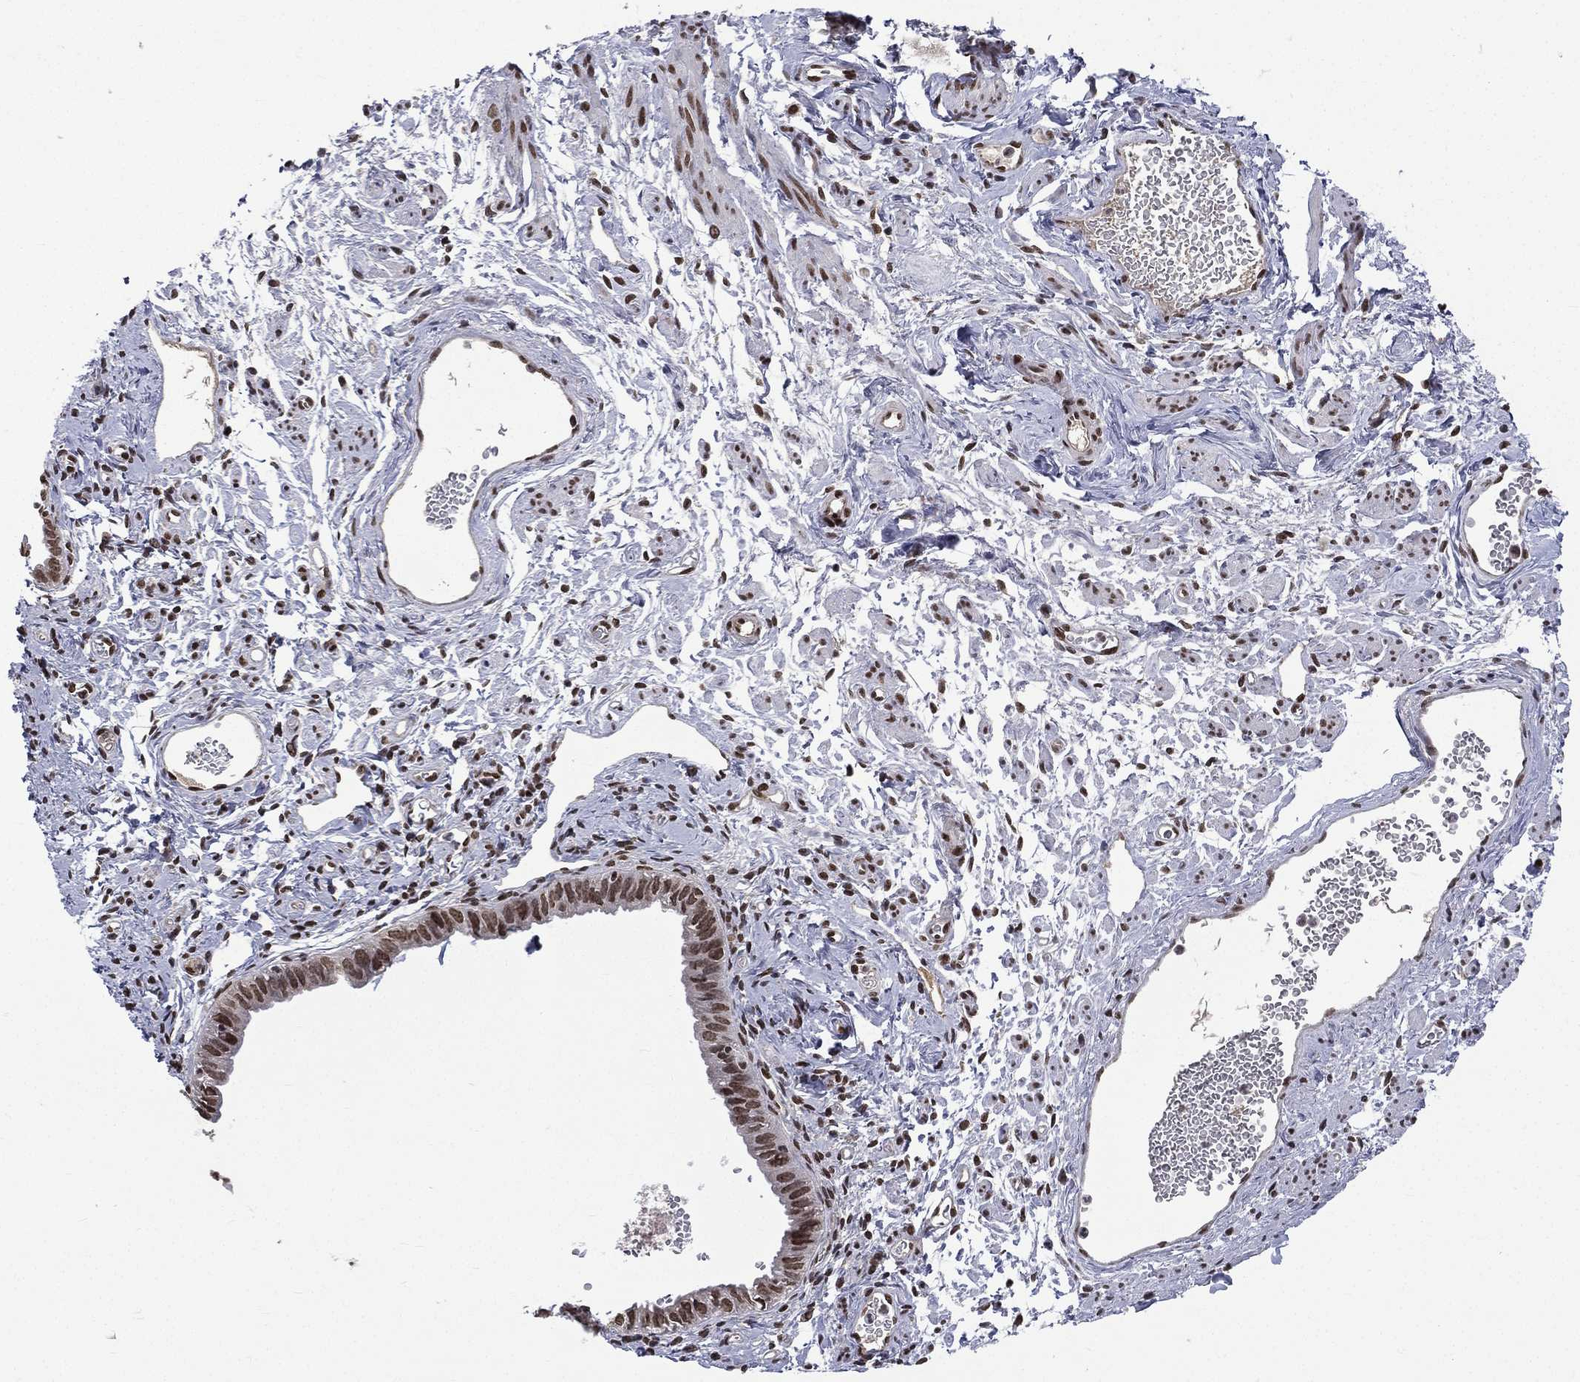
{"staining": {"intensity": "moderate", "quantity": ">75%", "location": "nuclear"}, "tissue": "ovarian cancer", "cell_type": "Tumor cells", "image_type": "cancer", "snomed": [{"axis": "morphology", "description": "Carcinoma, endometroid"}, {"axis": "topography", "description": "Ovary"}], "caption": "Ovarian cancer (endometroid carcinoma) stained with a protein marker displays moderate staining in tumor cells.", "gene": "C5orf24", "patient": {"sex": "female", "age": 85}}